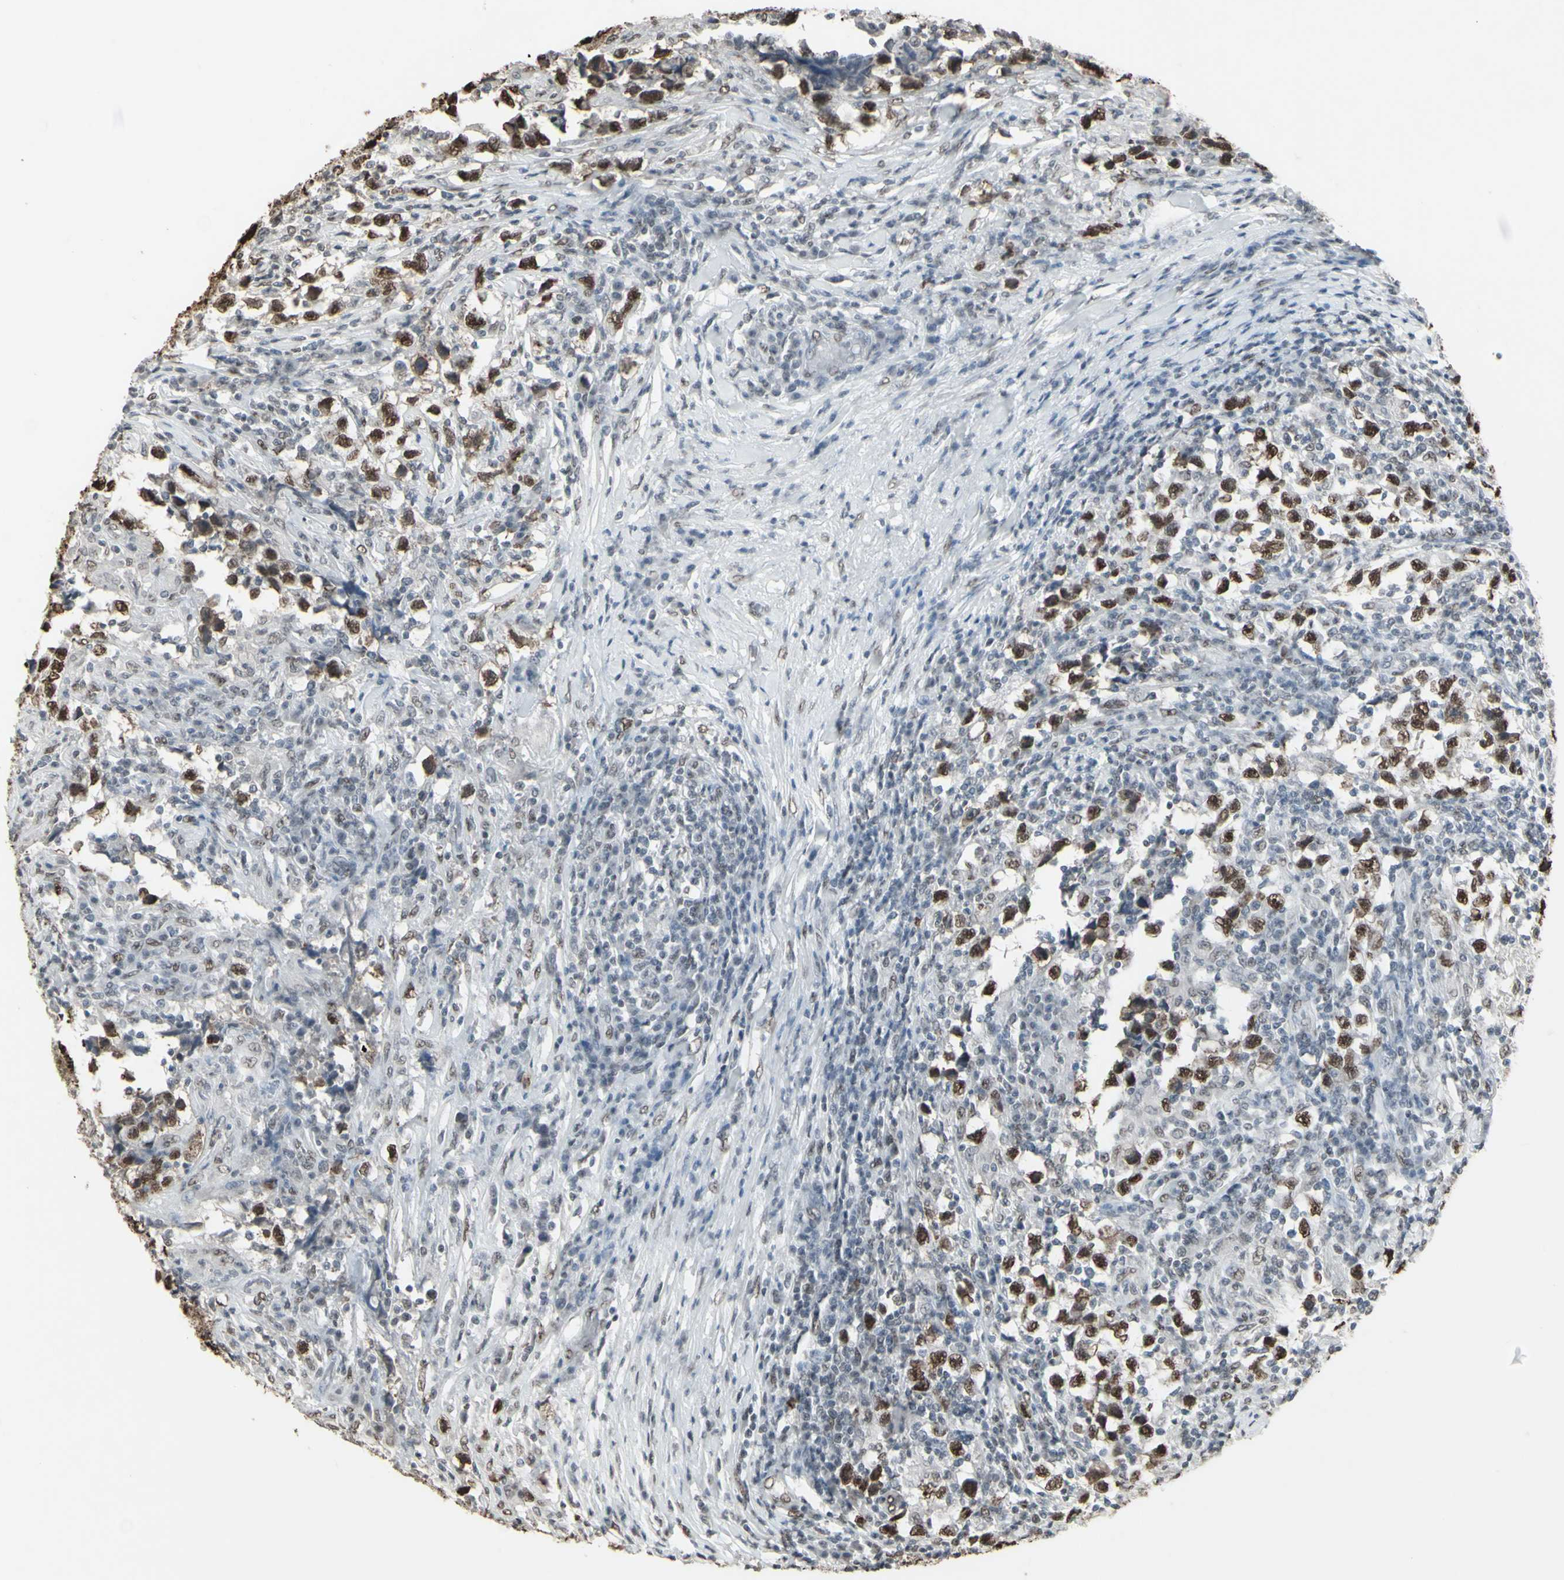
{"staining": {"intensity": "strong", "quantity": ">75%", "location": "nuclear"}, "tissue": "testis cancer", "cell_type": "Tumor cells", "image_type": "cancer", "snomed": [{"axis": "morphology", "description": "Carcinoma, Embryonal, NOS"}, {"axis": "topography", "description": "Testis"}], "caption": "The immunohistochemical stain highlights strong nuclear staining in tumor cells of testis cancer (embryonal carcinoma) tissue.", "gene": "TRIM28", "patient": {"sex": "male", "age": 21}}